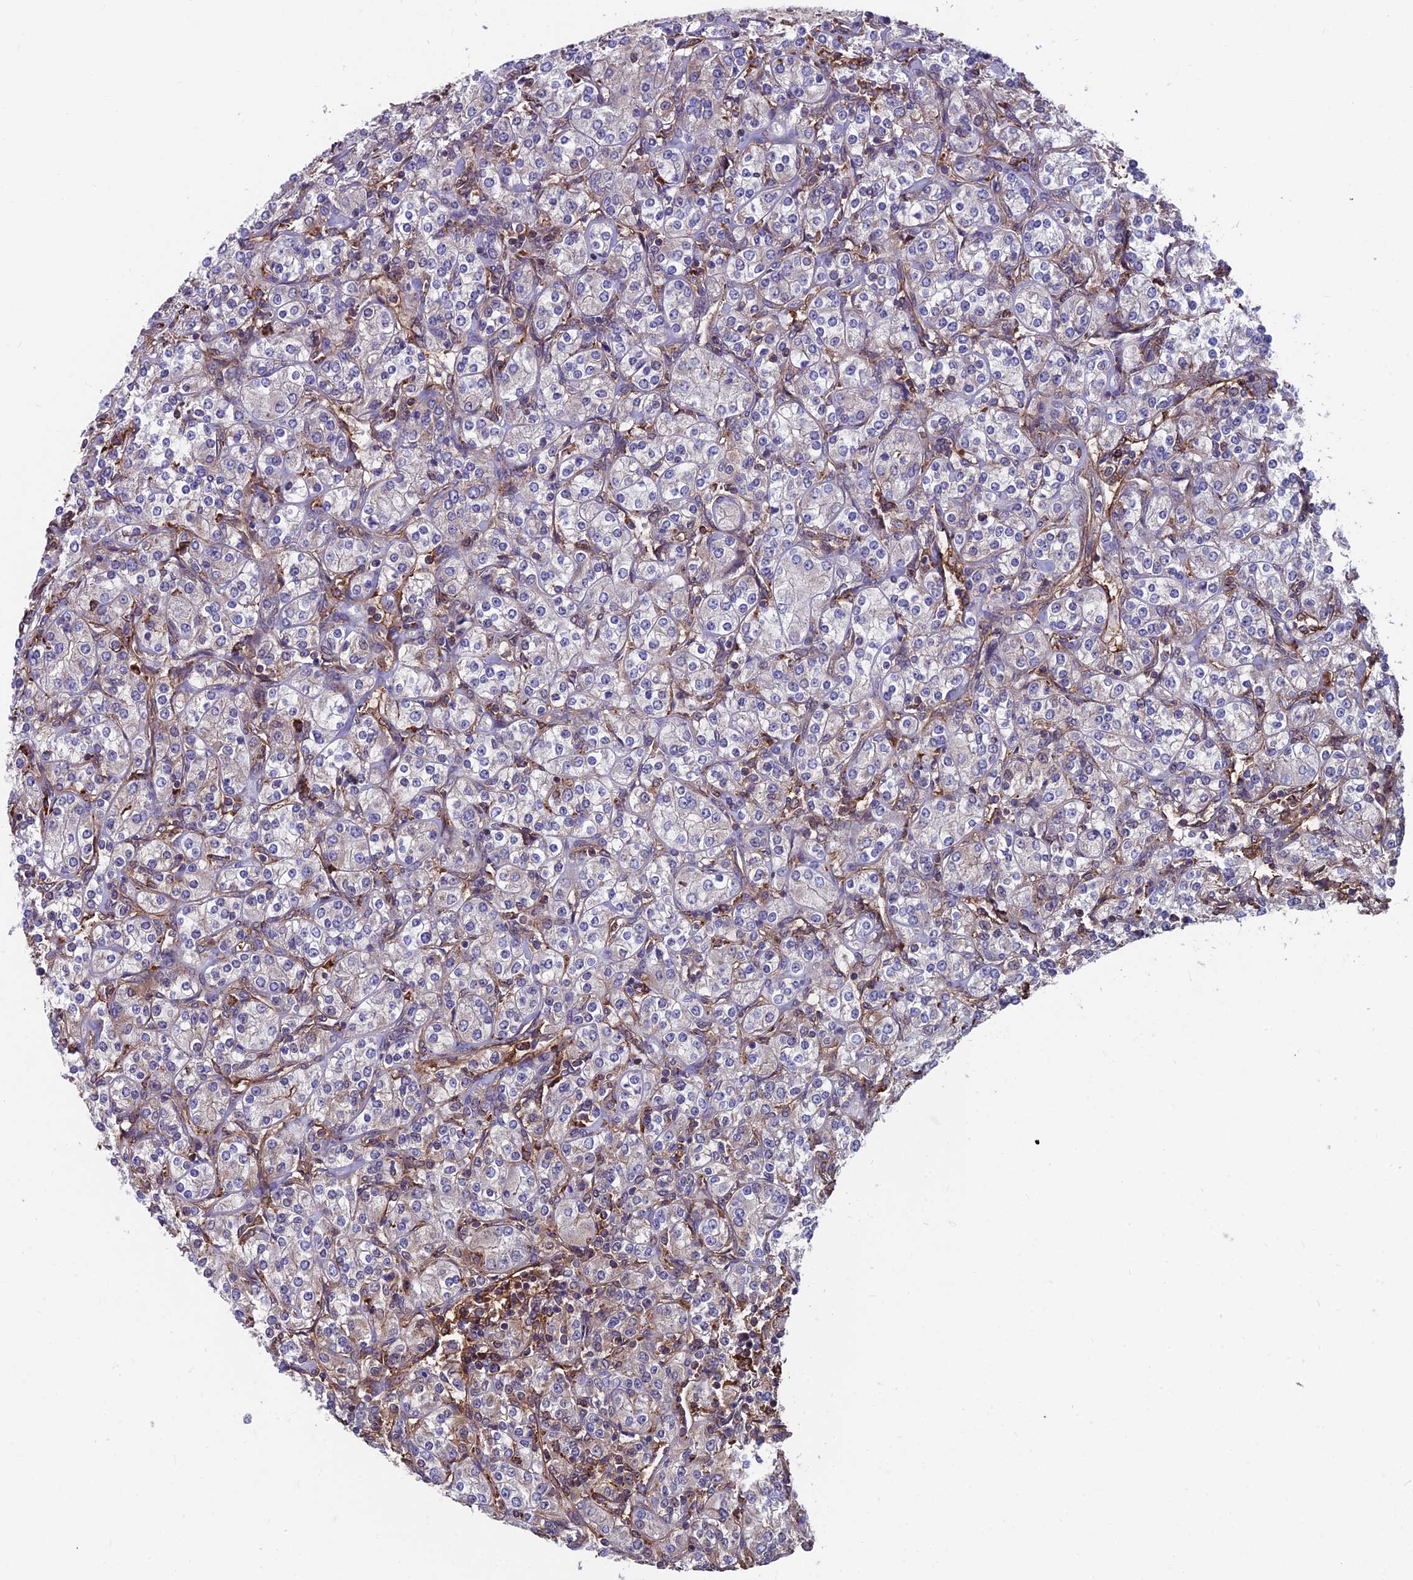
{"staining": {"intensity": "negative", "quantity": "none", "location": "none"}, "tissue": "renal cancer", "cell_type": "Tumor cells", "image_type": "cancer", "snomed": [{"axis": "morphology", "description": "Adenocarcinoma, NOS"}, {"axis": "topography", "description": "Kidney"}], "caption": "Renal cancer (adenocarcinoma) stained for a protein using immunohistochemistry (IHC) reveals no expression tumor cells.", "gene": "RTN4RL1", "patient": {"sex": "male", "age": 77}}